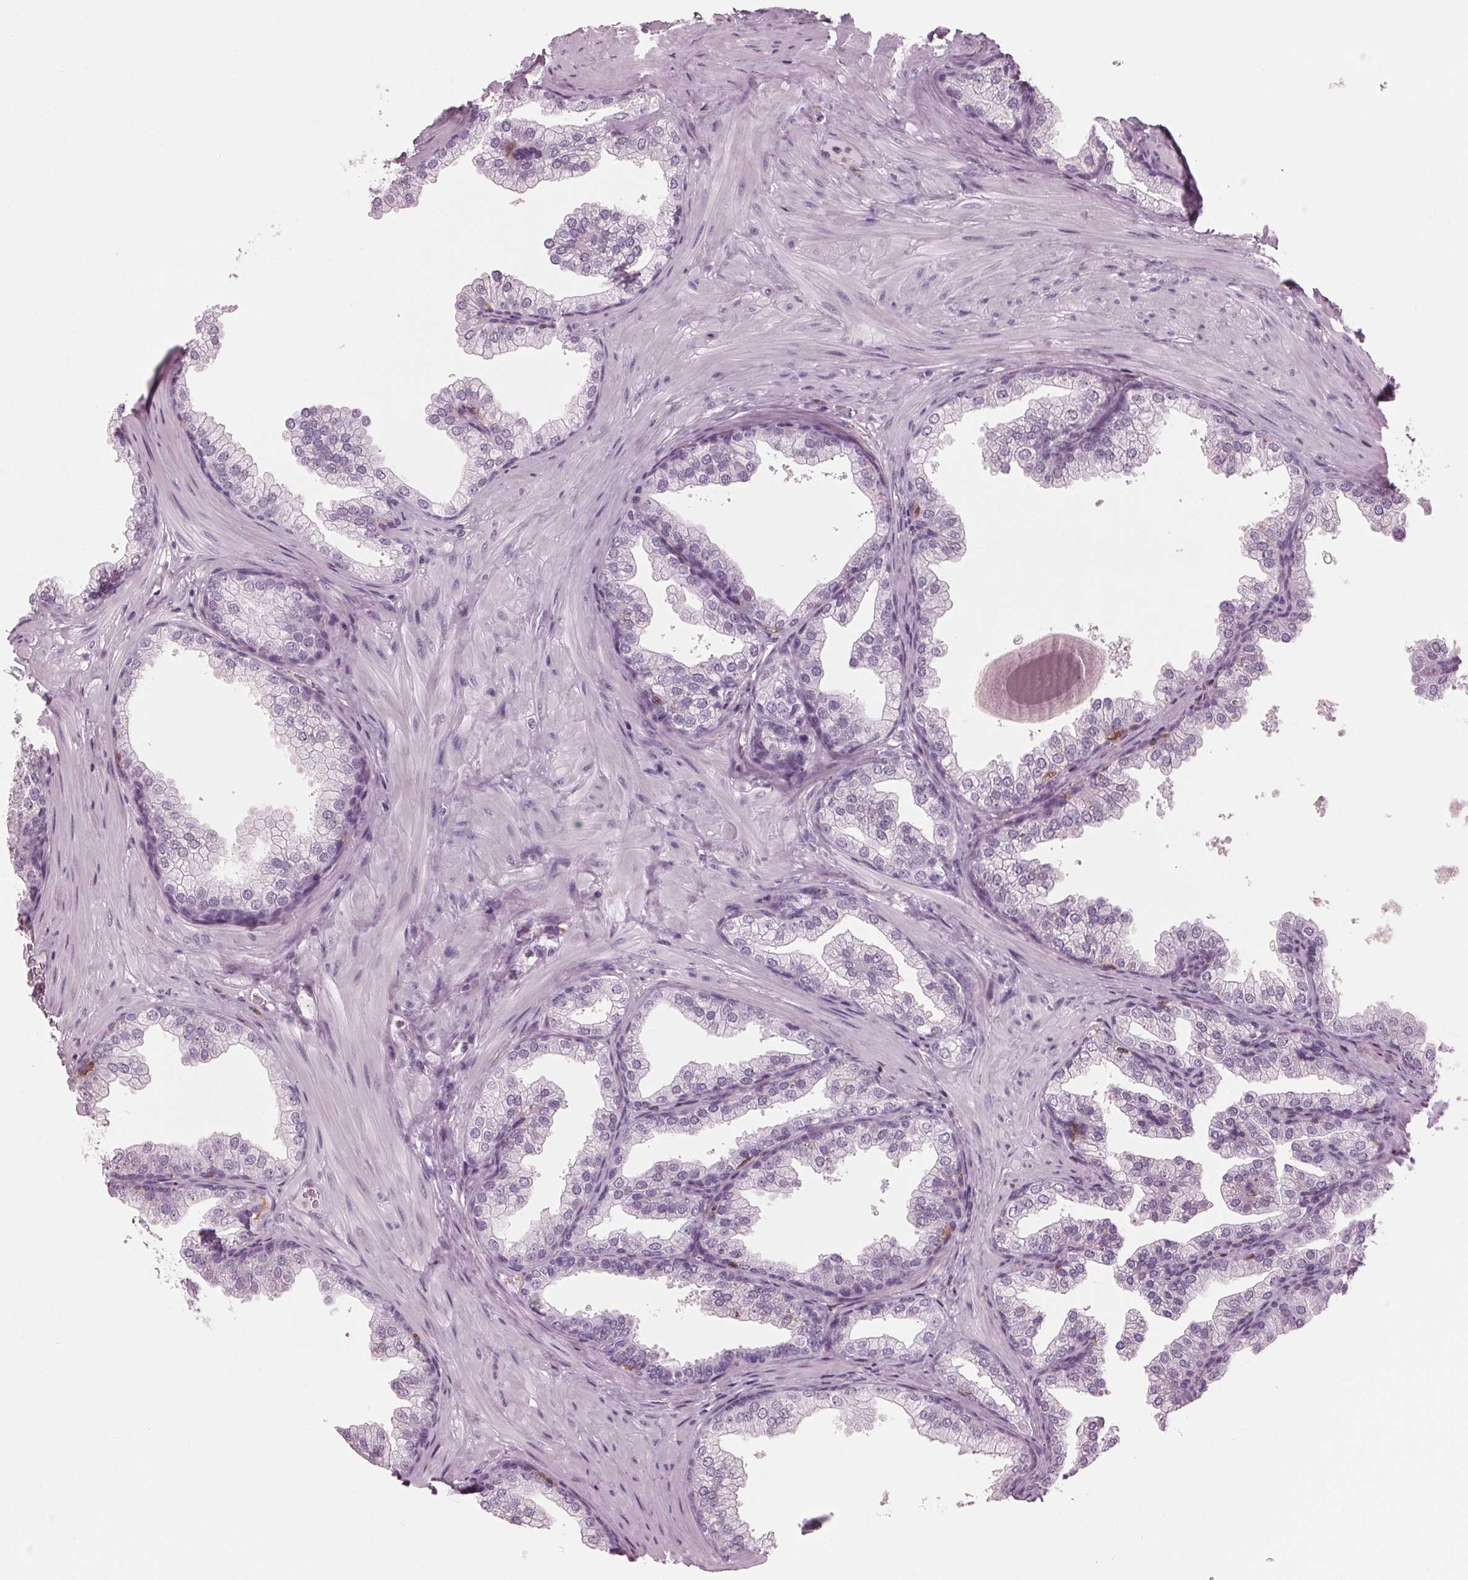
{"staining": {"intensity": "negative", "quantity": "none", "location": "none"}, "tissue": "prostate", "cell_type": "Glandular cells", "image_type": "normal", "snomed": [{"axis": "morphology", "description": "Normal tissue, NOS"}, {"axis": "topography", "description": "Prostate"}], "caption": "Immunohistochemical staining of benign prostate demonstrates no significant positivity in glandular cells.", "gene": "BTLA", "patient": {"sex": "male", "age": 37}}